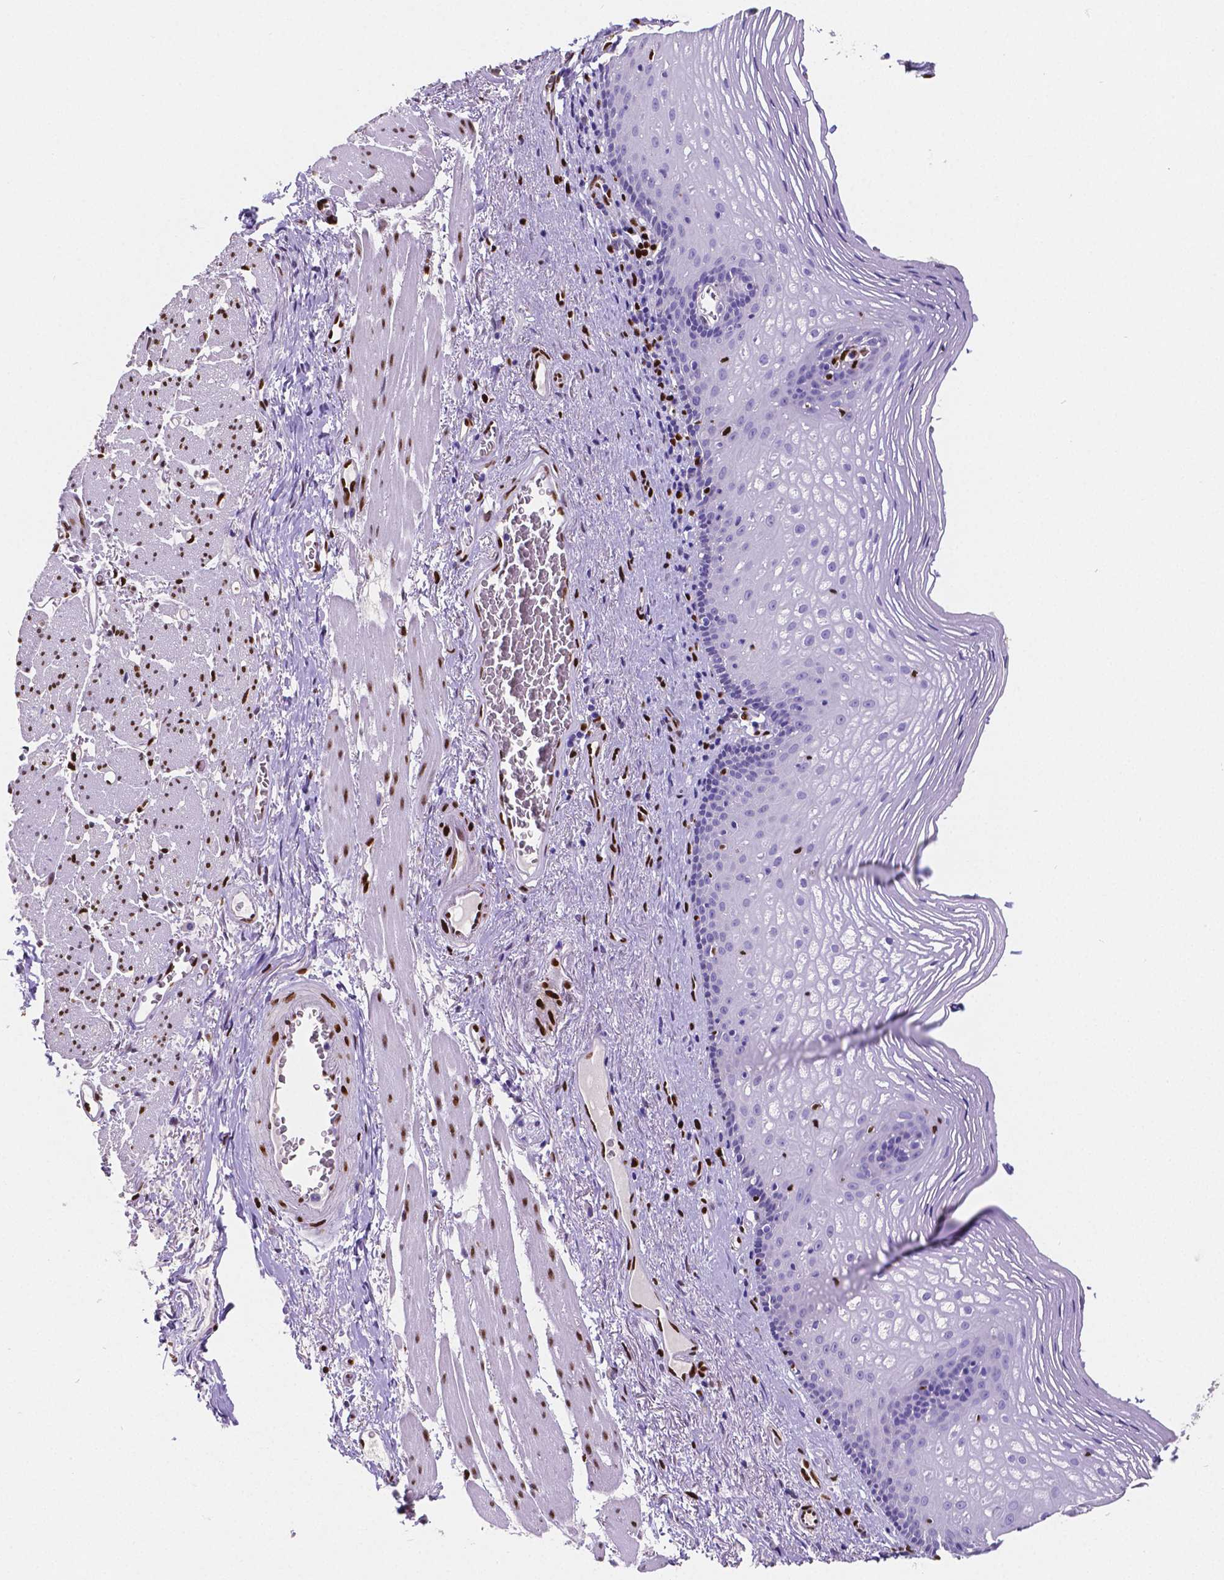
{"staining": {"intensity": "negative", "quantity": "none", "location": "none"}, "tissue": "esophagus", "cell_type": "Squamous epithelial cells", "image_type": "normal", "snomed": [{"axis": "morphology", "description": "Normal tissue, NOS"}, {"axis": "topography", "description": "Esophagus"}], "caption": "Immunohistochemistry (IHC) histopathology image of benign human esophagus stained for a protein (brown), which shows no expression in squamous epithelial cells. (DAB (3,3'-diaminobenzidine) immunohistochemistry (IHC), high magnification).", "gene": "MEF2C", "patient": {"sex": "male", "age": 76}}